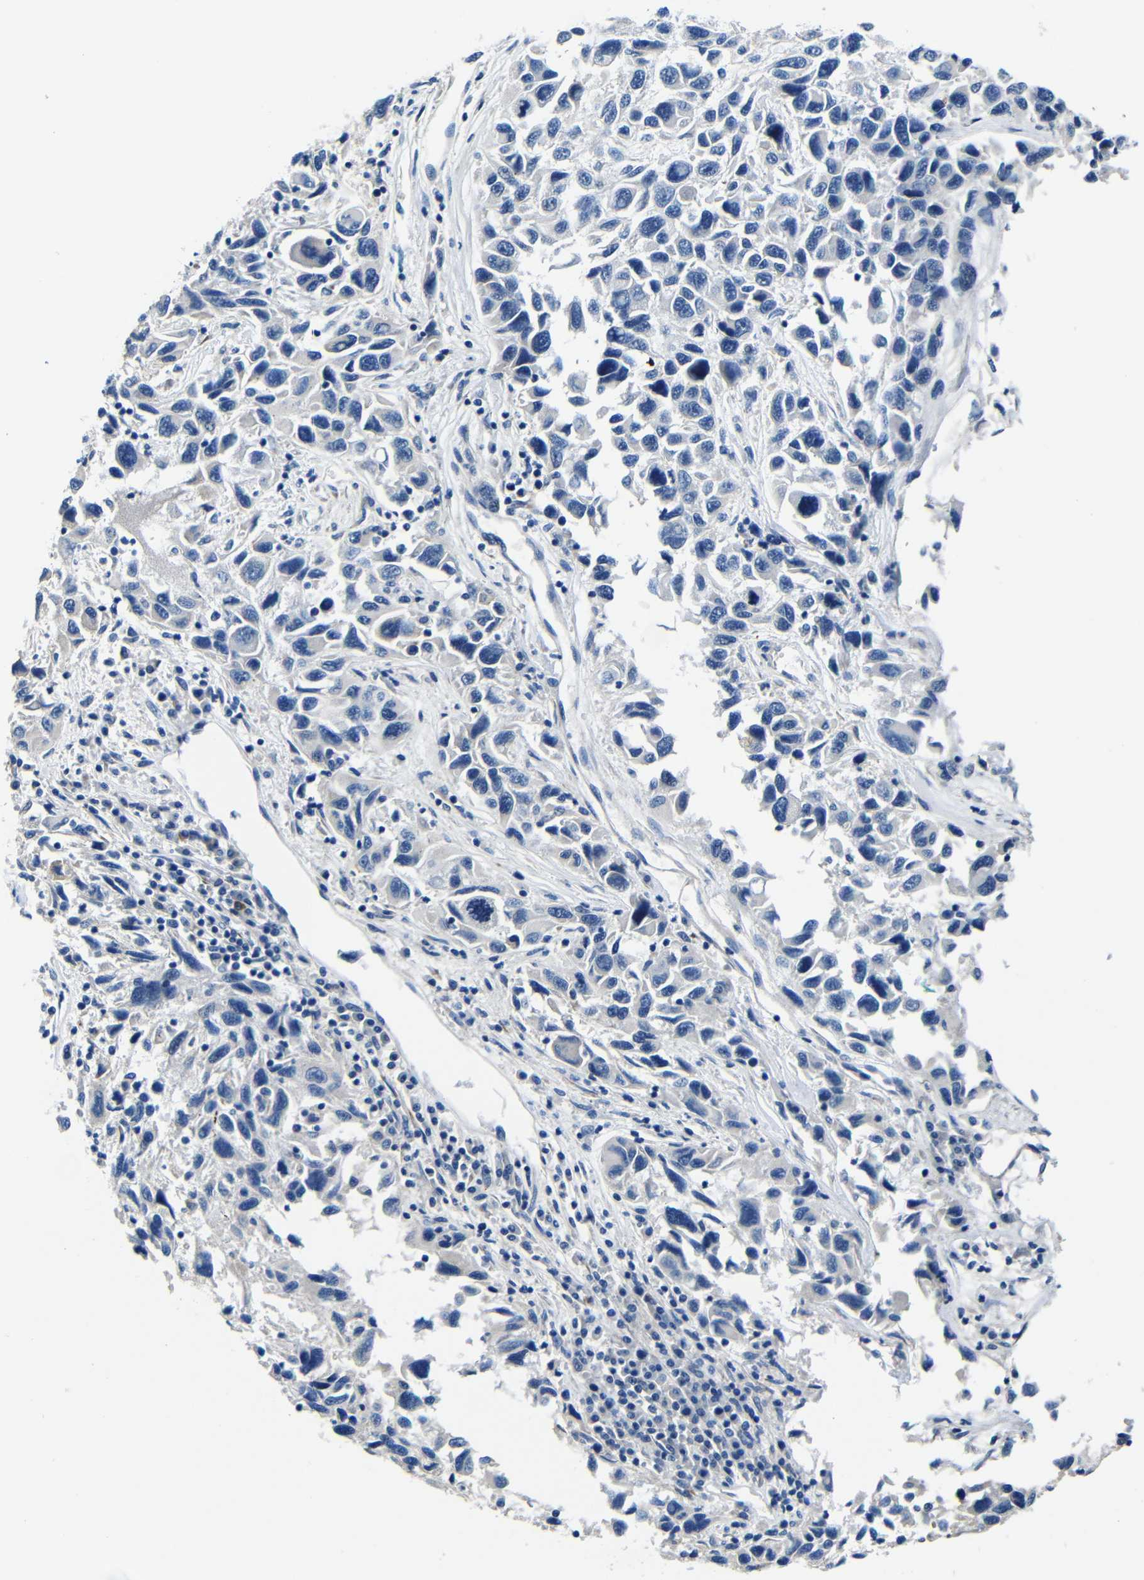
{"staining": {"intensity": "negative", "quantity": "none", "location": "none"}, "tissue": "melanoma", "cell_type": "Tumor cells", "image_type": "cancer", "snomed": [{"axis": "morphology", "description": "Malignant melanoma, NOS"}, {"axis": "topography", "description": "Skin"}], "caption": "Malignant melanoma was stained to show a protein in brown. There is no significant staining in tumor cells. The staining was performed using DAB to visualize the protein expression in brown, while the nuclei were stained in blue with hematoxylin (Magnification: 20x).", "gene": "TNFAIP1", "patient": {"sex": "male", "age": 53}}